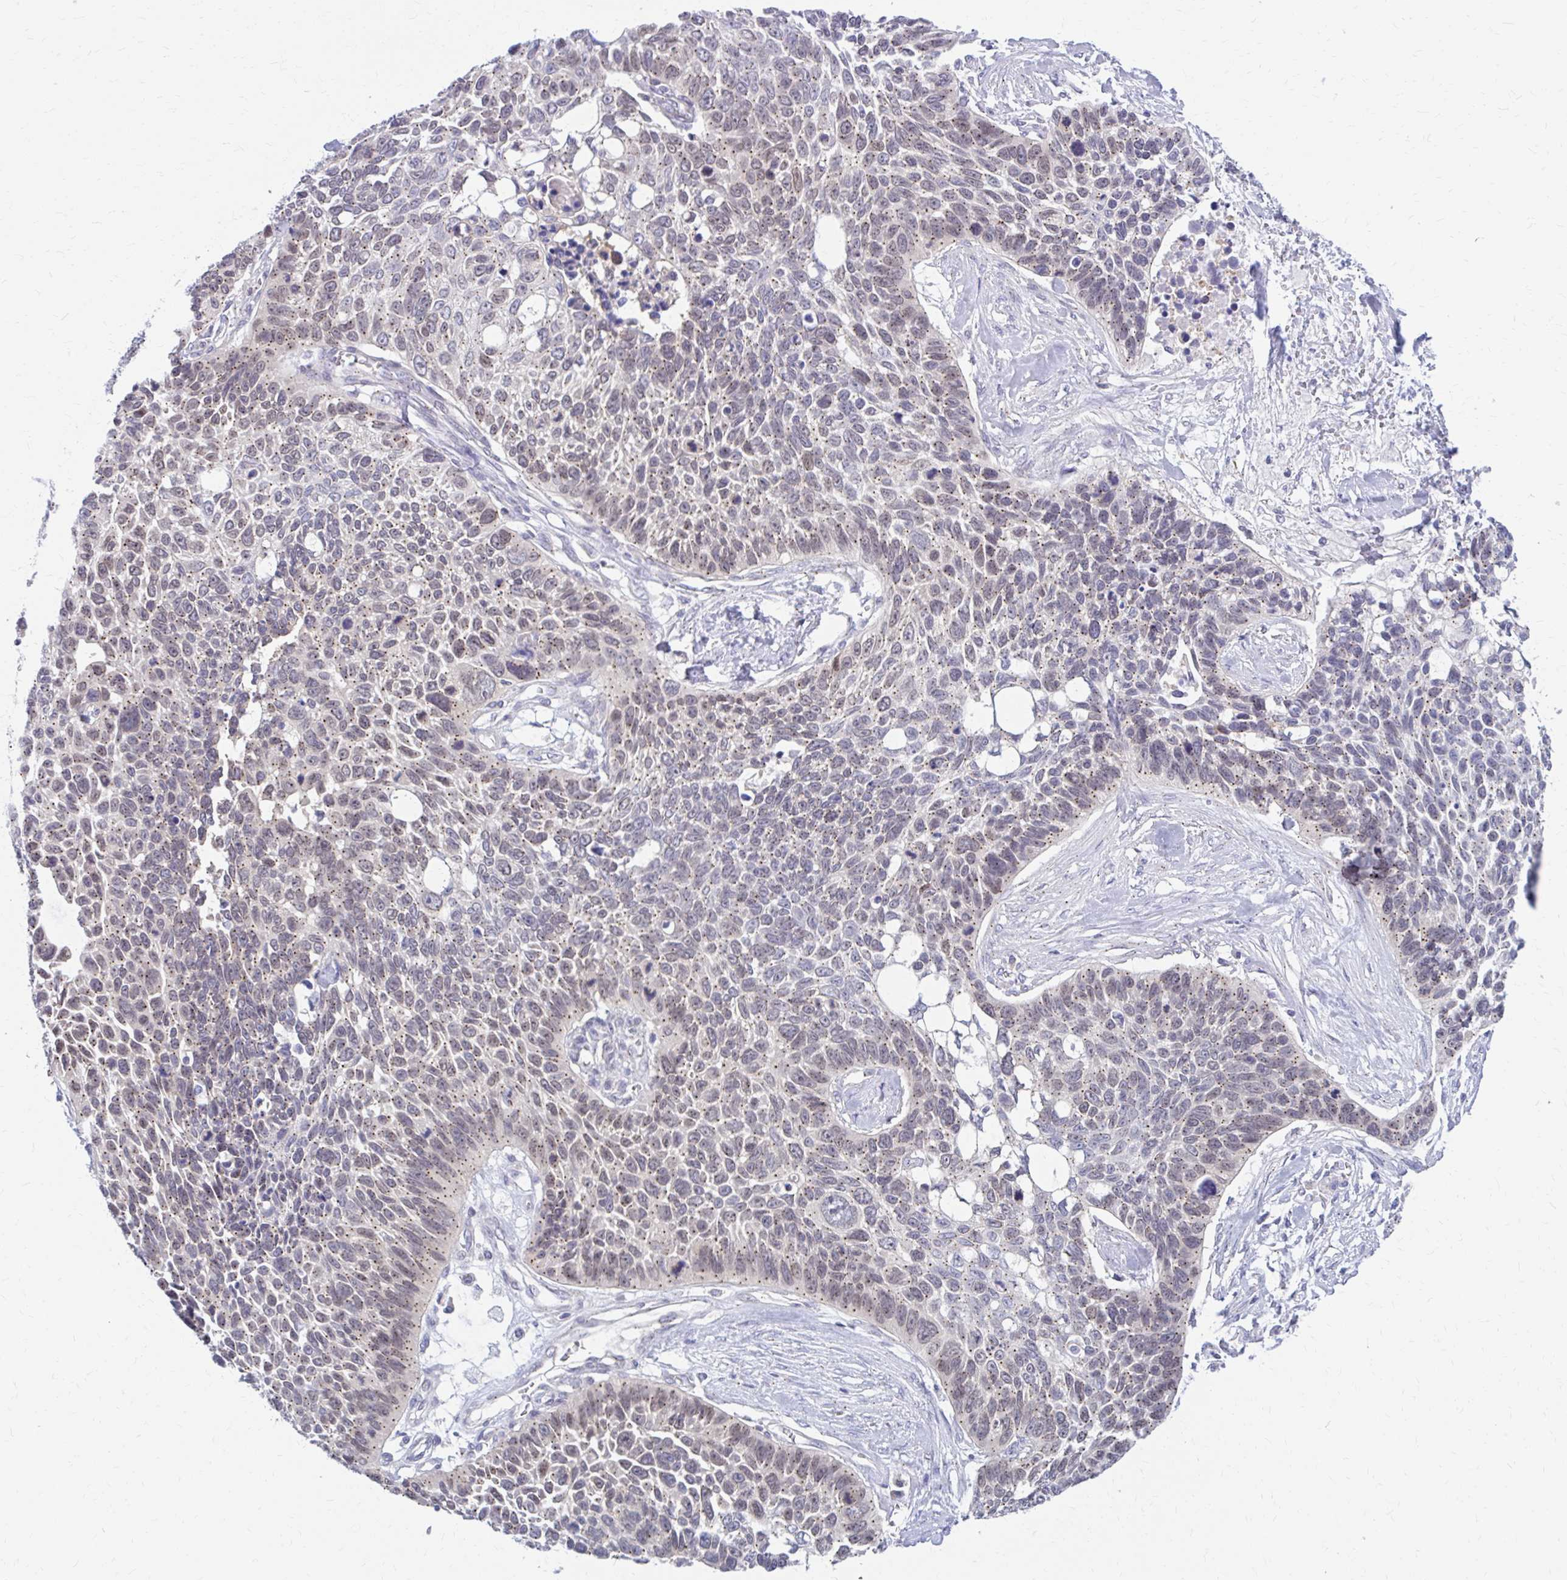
{"staining": {"intensity": "moderate", "quantity": ">75%", "location": "cytoplasmic/membranous"}, "tissue": "lung cancer", "cell_type": "Tumor cells", "image_type": "cancer", "snomed": [{"axis": "morphology", "description": "Squamous cell carcinoma, NOS"}, {"axis": "topography", "description": "Lung"}], "caption": "Immunohistochemical staining of human lung cancer exhibits moderate cytoplasmic/membranous protein staining in approximately >75% of tumor cells.", "gene": "RADIL", "patient": {"sex": "male", "age": 62}}